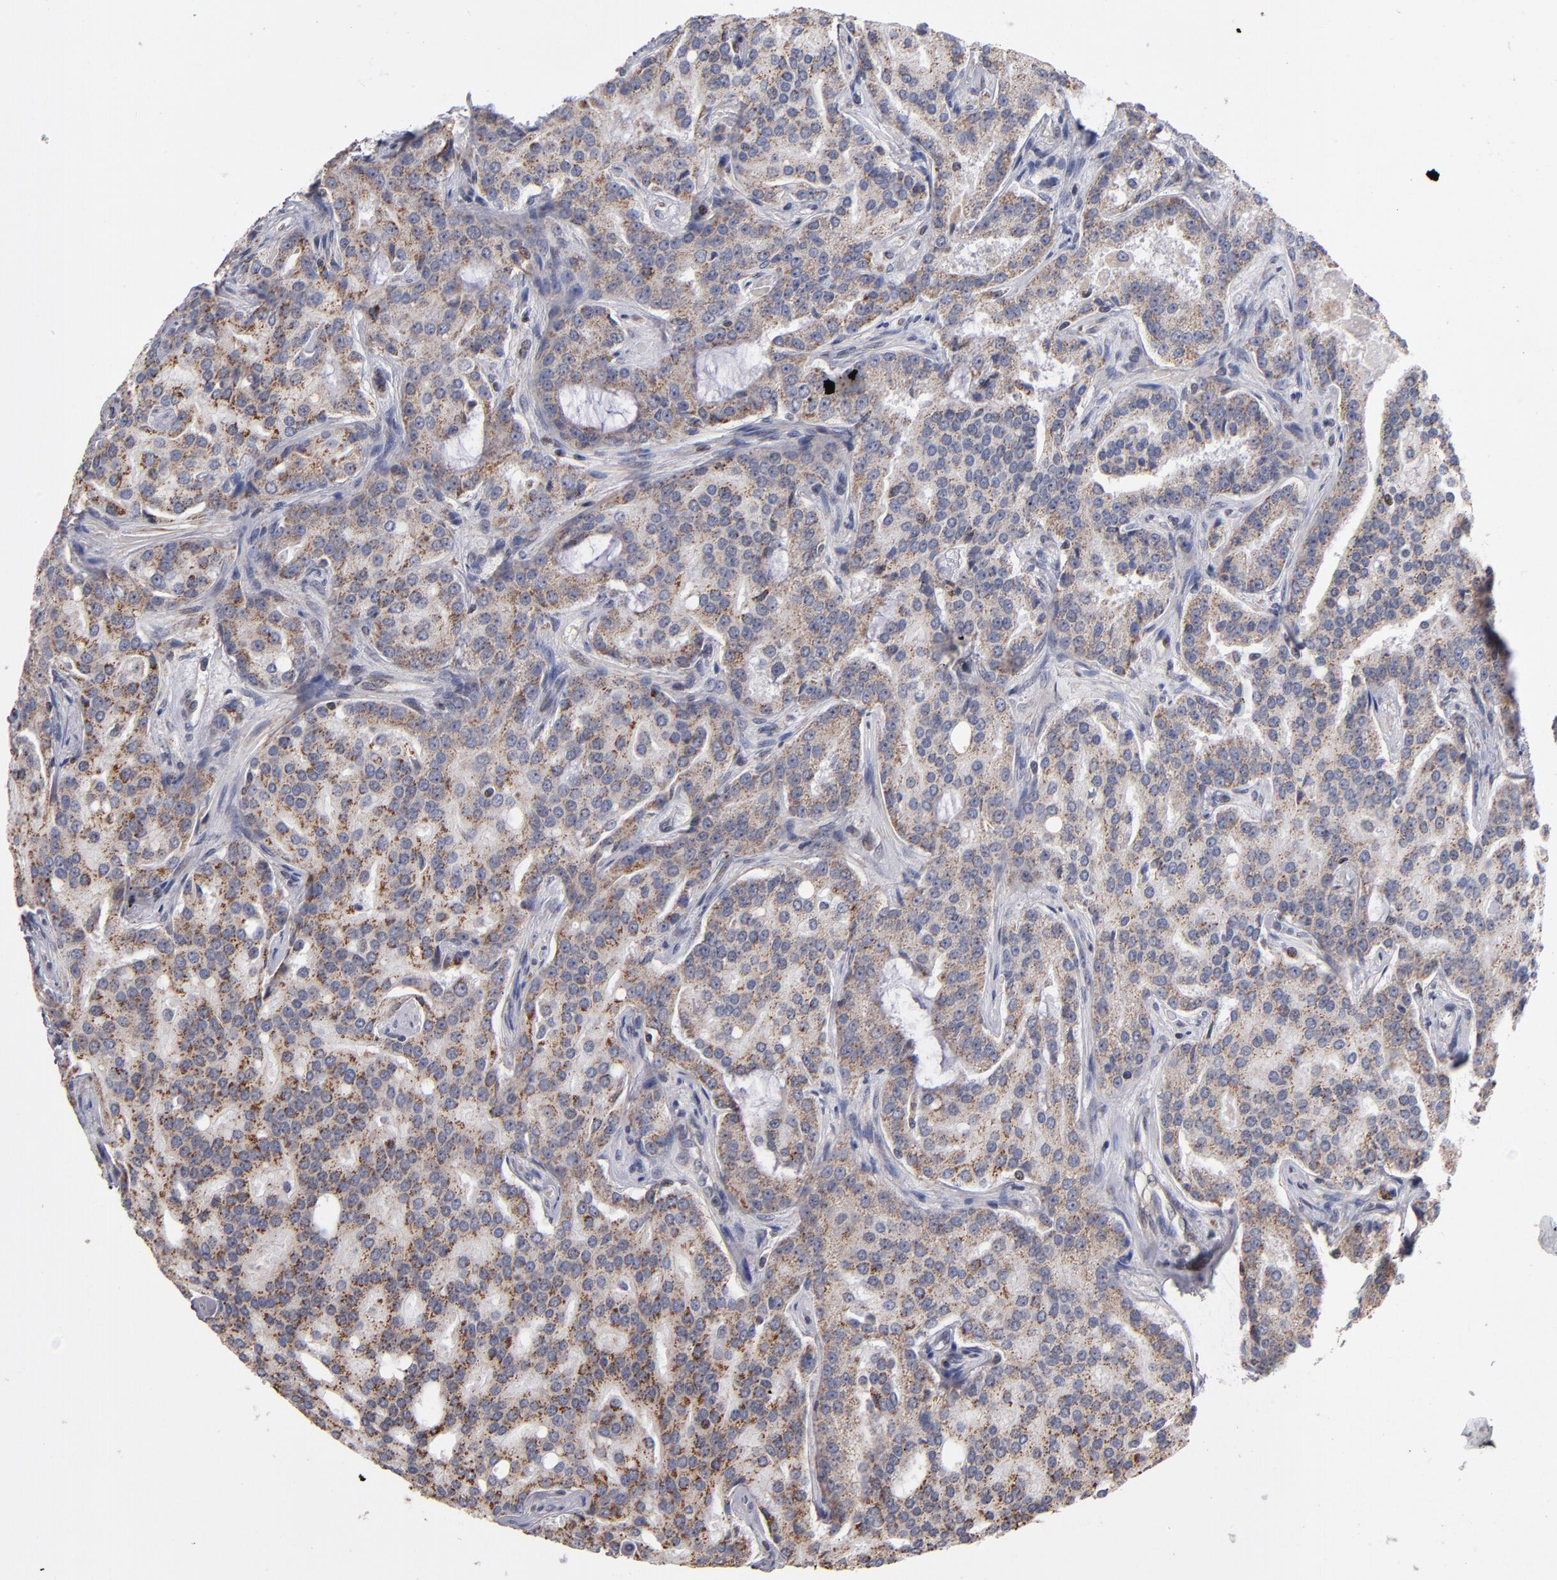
{"staining": {"intensity": "moderate", "quantity": ">75%", "location": "cytoplasmic/membranous"}, "tissue": "prostate cancer", "cell_type": "Tumor cells", "image_type": "cancer", "snomed": [{"axis": "morphology", "description": "Adenocarcinoma, High grade"}, {"axis": "topography", "description": "Prostate"}], "caption": "Immunohistochemical staining of adenocarcinoma (high-grade) (prostate) exhibits medium levels of moderate cytoplasmic/membranous protein positivity in about >75% of tumor cells. The staining was performed using DAB, with brown indicating positive protein expression. Nuclei are stained blue with hematoxylin.", "gene": "ODF2", "patient": {"sex": "male", "age": 72}}